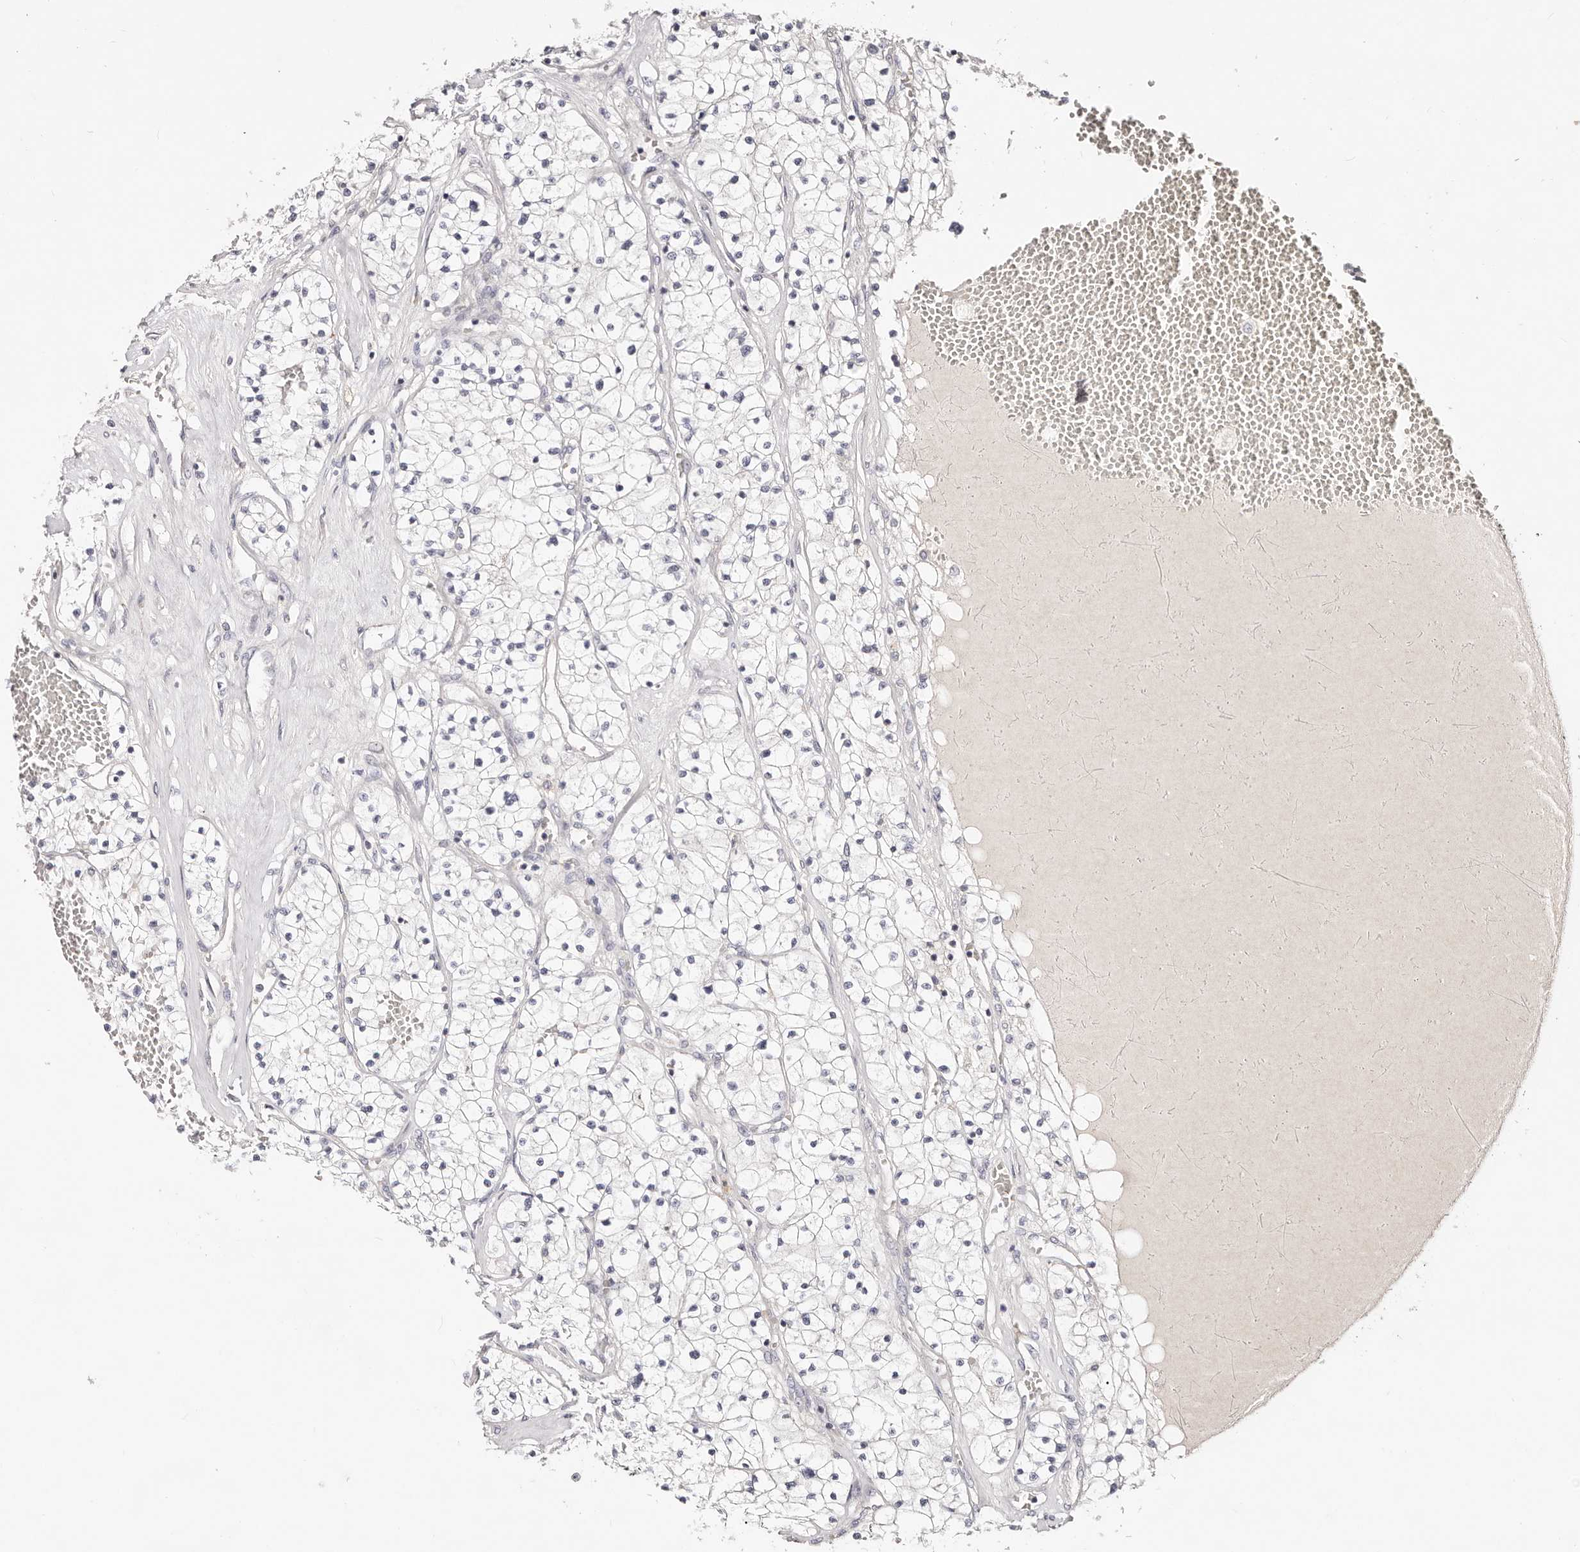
{"staining": {"intensity": "negative", "quantity": "none", "location": "none"}, "tissue": "renal cancer", "cell_type": "Tumor cells", "image_type": "cancer", "snomed": [{"axis": "morphology", "description": "Normal tissue, NOS"}, {"axis": "morphology", "description": "Adenocarcinoma, NOS"}, {"axis": "topography", "description": "Kidney"}], "caption": "The image reveals no staining of tumor cells in renal cancer.", "gene": "SLC35B2", "patient": {"sex": "male", "age": 68}}